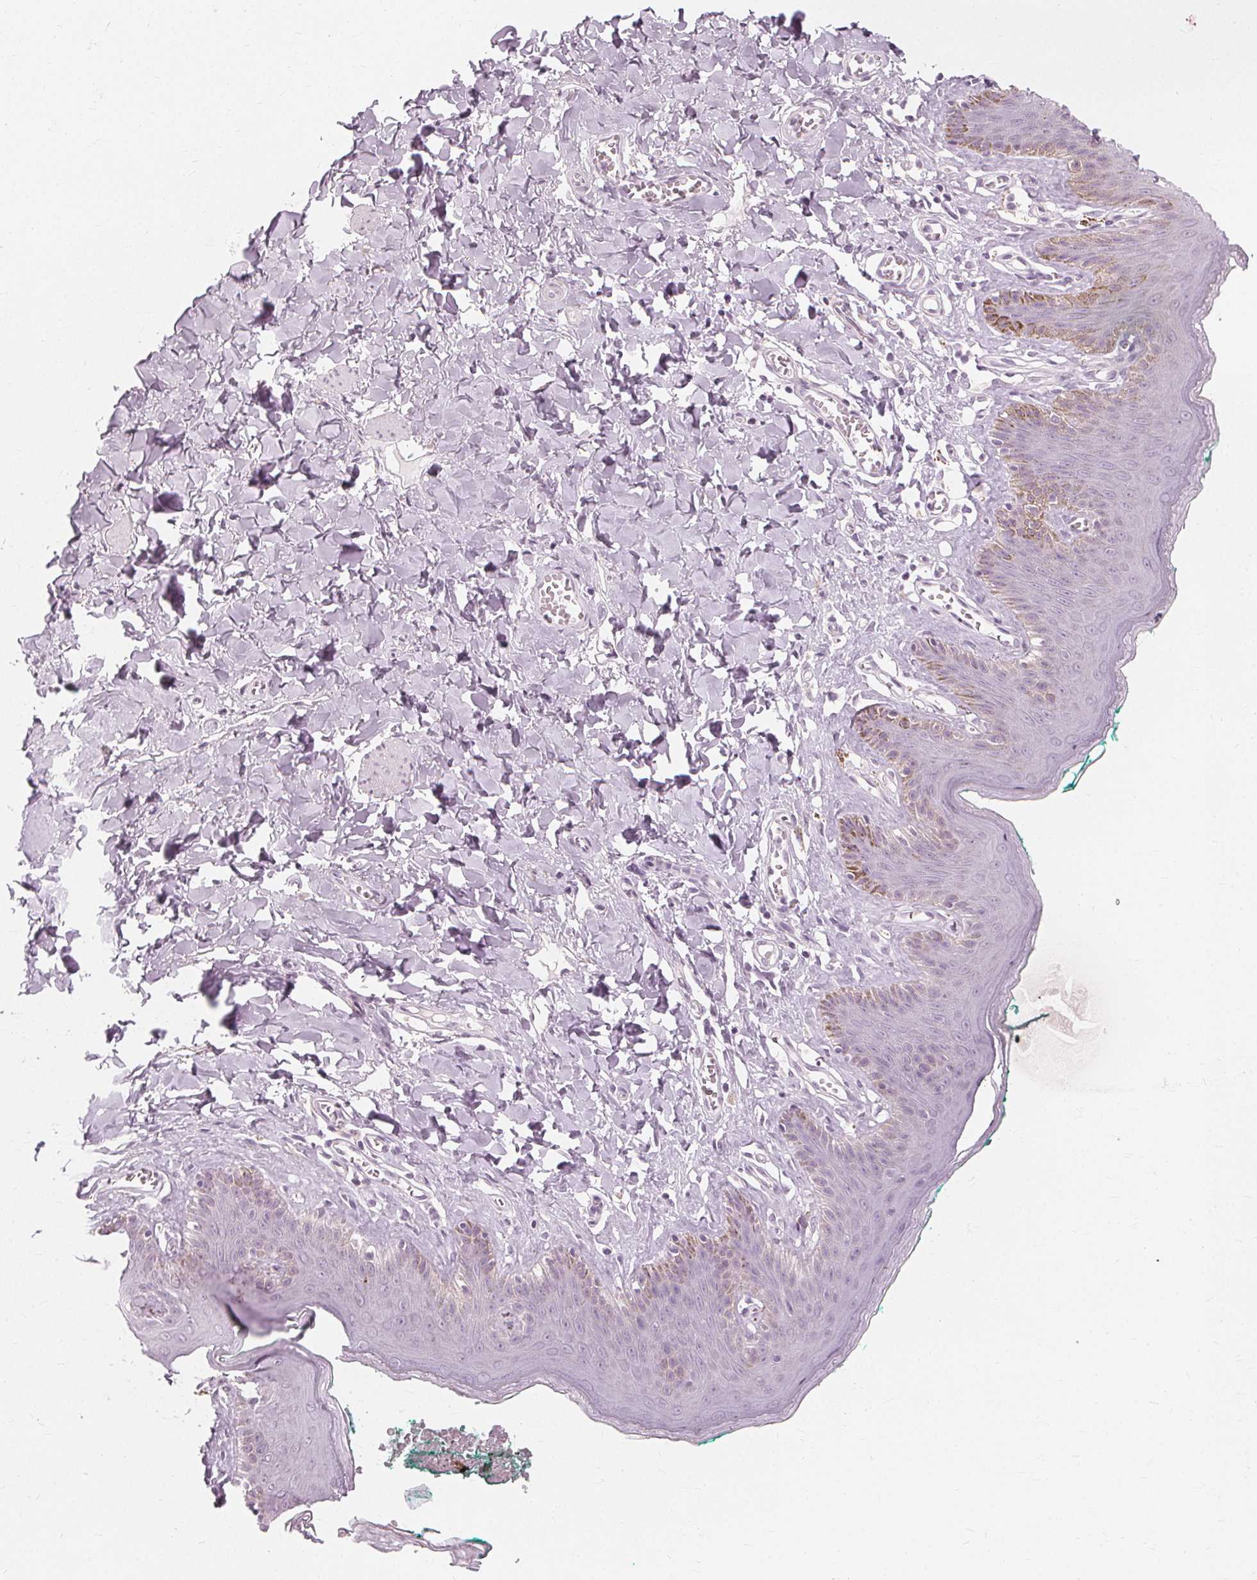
{"staining": {"intensity": "moderate", "quantity": "<25%", "location": "cytoplasmic/membranous"}, "tissue": "skin", "cell_type": "Epidermal cells", "image_type": "normal", "snomed": [{"axis": "morphology", "description": "Normal tissue, NOS"}, {"axis": "topography", "description": "Vulva"}, {"axis": "topography", "description": "Peripheral nerve tissue"}], "caption": "A photomicrograph of human skin stained for a protein reveals moderate cytoplasmic/membranous brown staining in epidermal cells. The staining was performed using DAB, with brown indicating positive protein expression. Nuclei are stained blue with hematoxylin.", "gene": "NXPE1", "patient": {"sex": "female", "age": 66}}